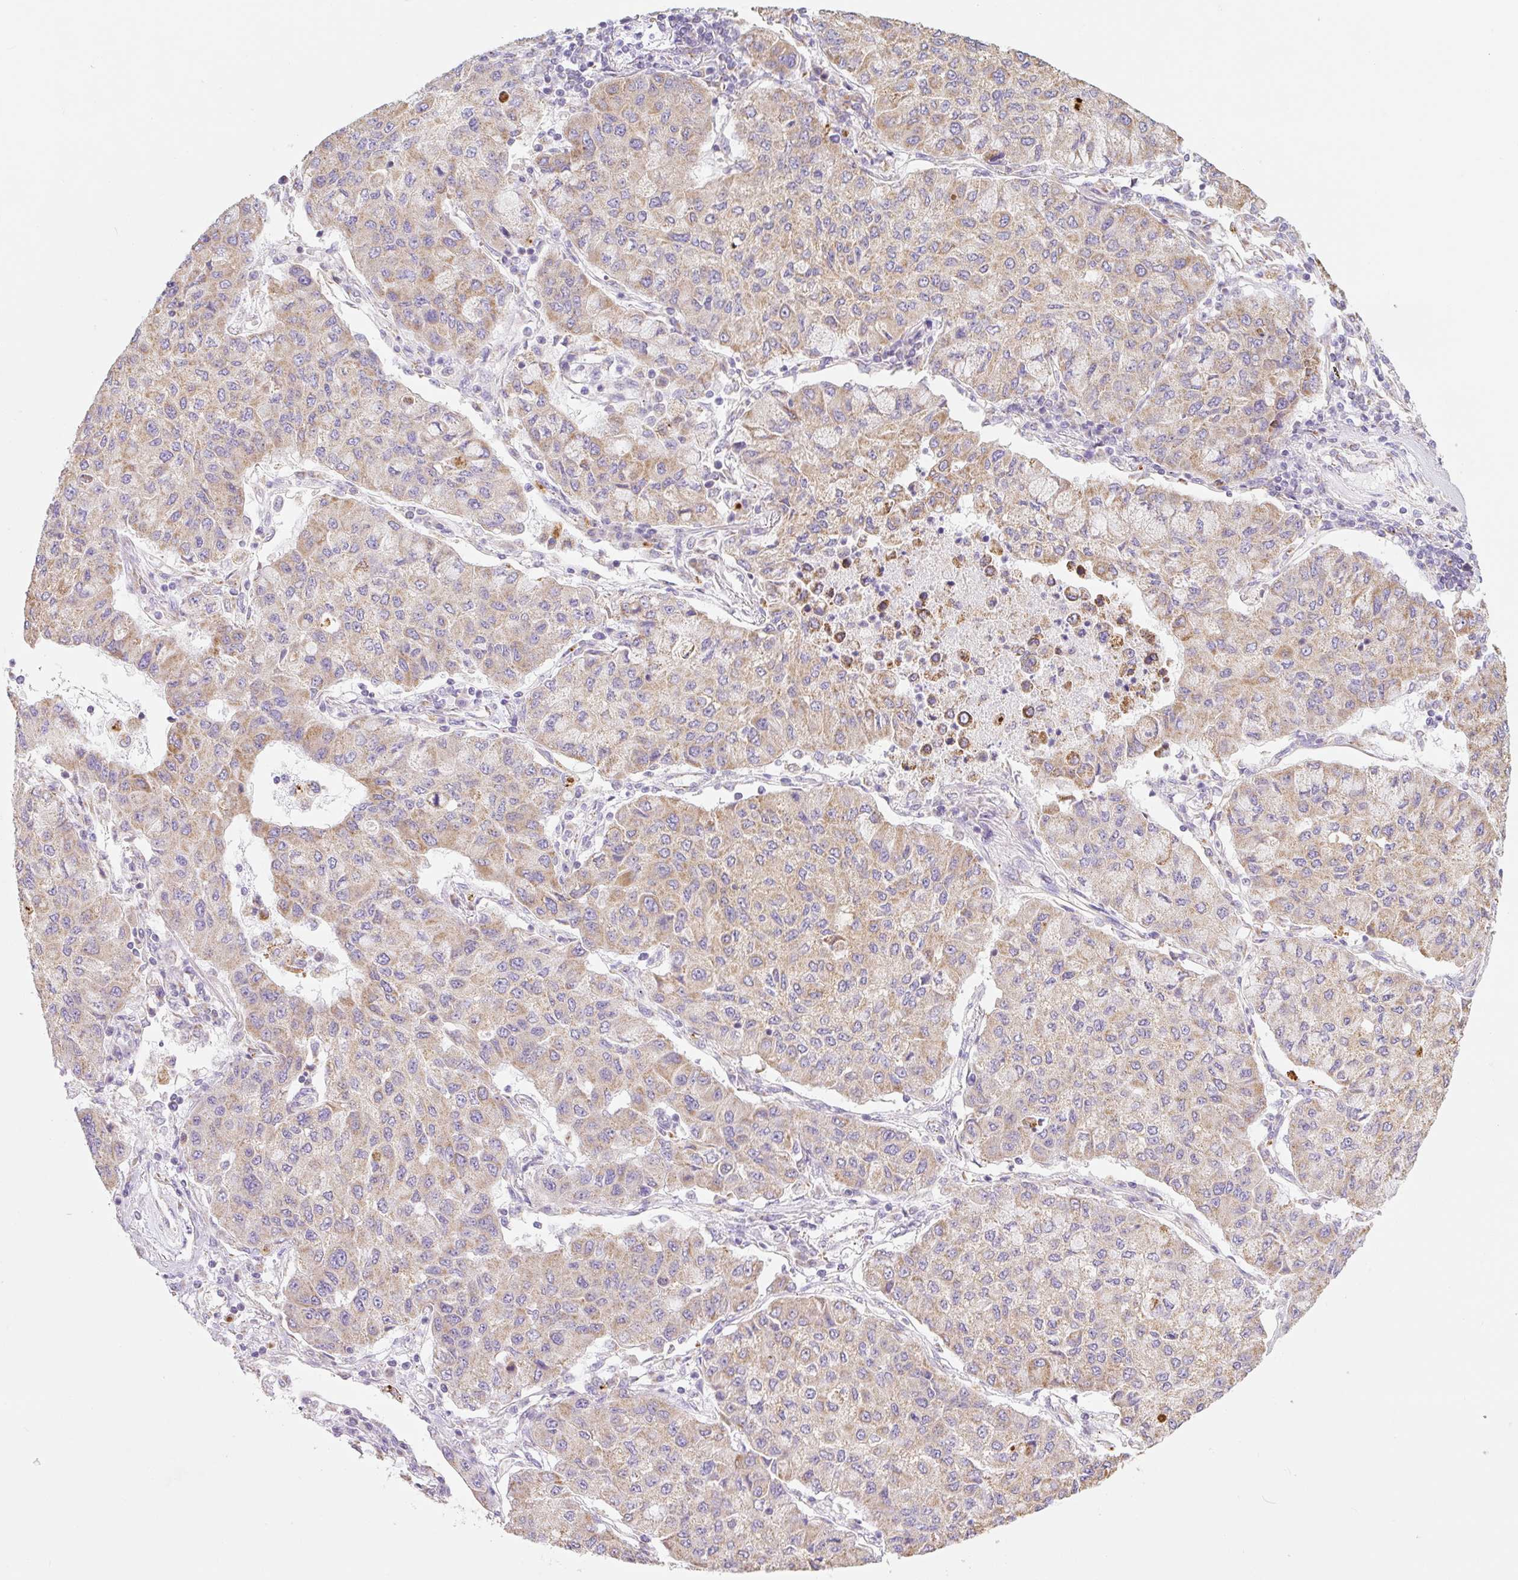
{"staining": {"intensity": "moderate", "quantity": "25%-75%", "location": "cytoplasmic/membranous"}, "tissue": "lung cancer", "cell_type": "Tumor cells", "image_type": "cancer", "snomed": [{"axis": "morphology", "description": "Squamous cell carcinoma, NOS"}, {"axis": "topography", "description": "Lung"}], "caption": "Immunohistochemical staining of lung cancer exhibits moderate cytoplasmic/membranous protein expression in about 25%-75% of tumor cells.", "gene": "CLEC3A", "patient": {"sex": "male", "age": 74}}